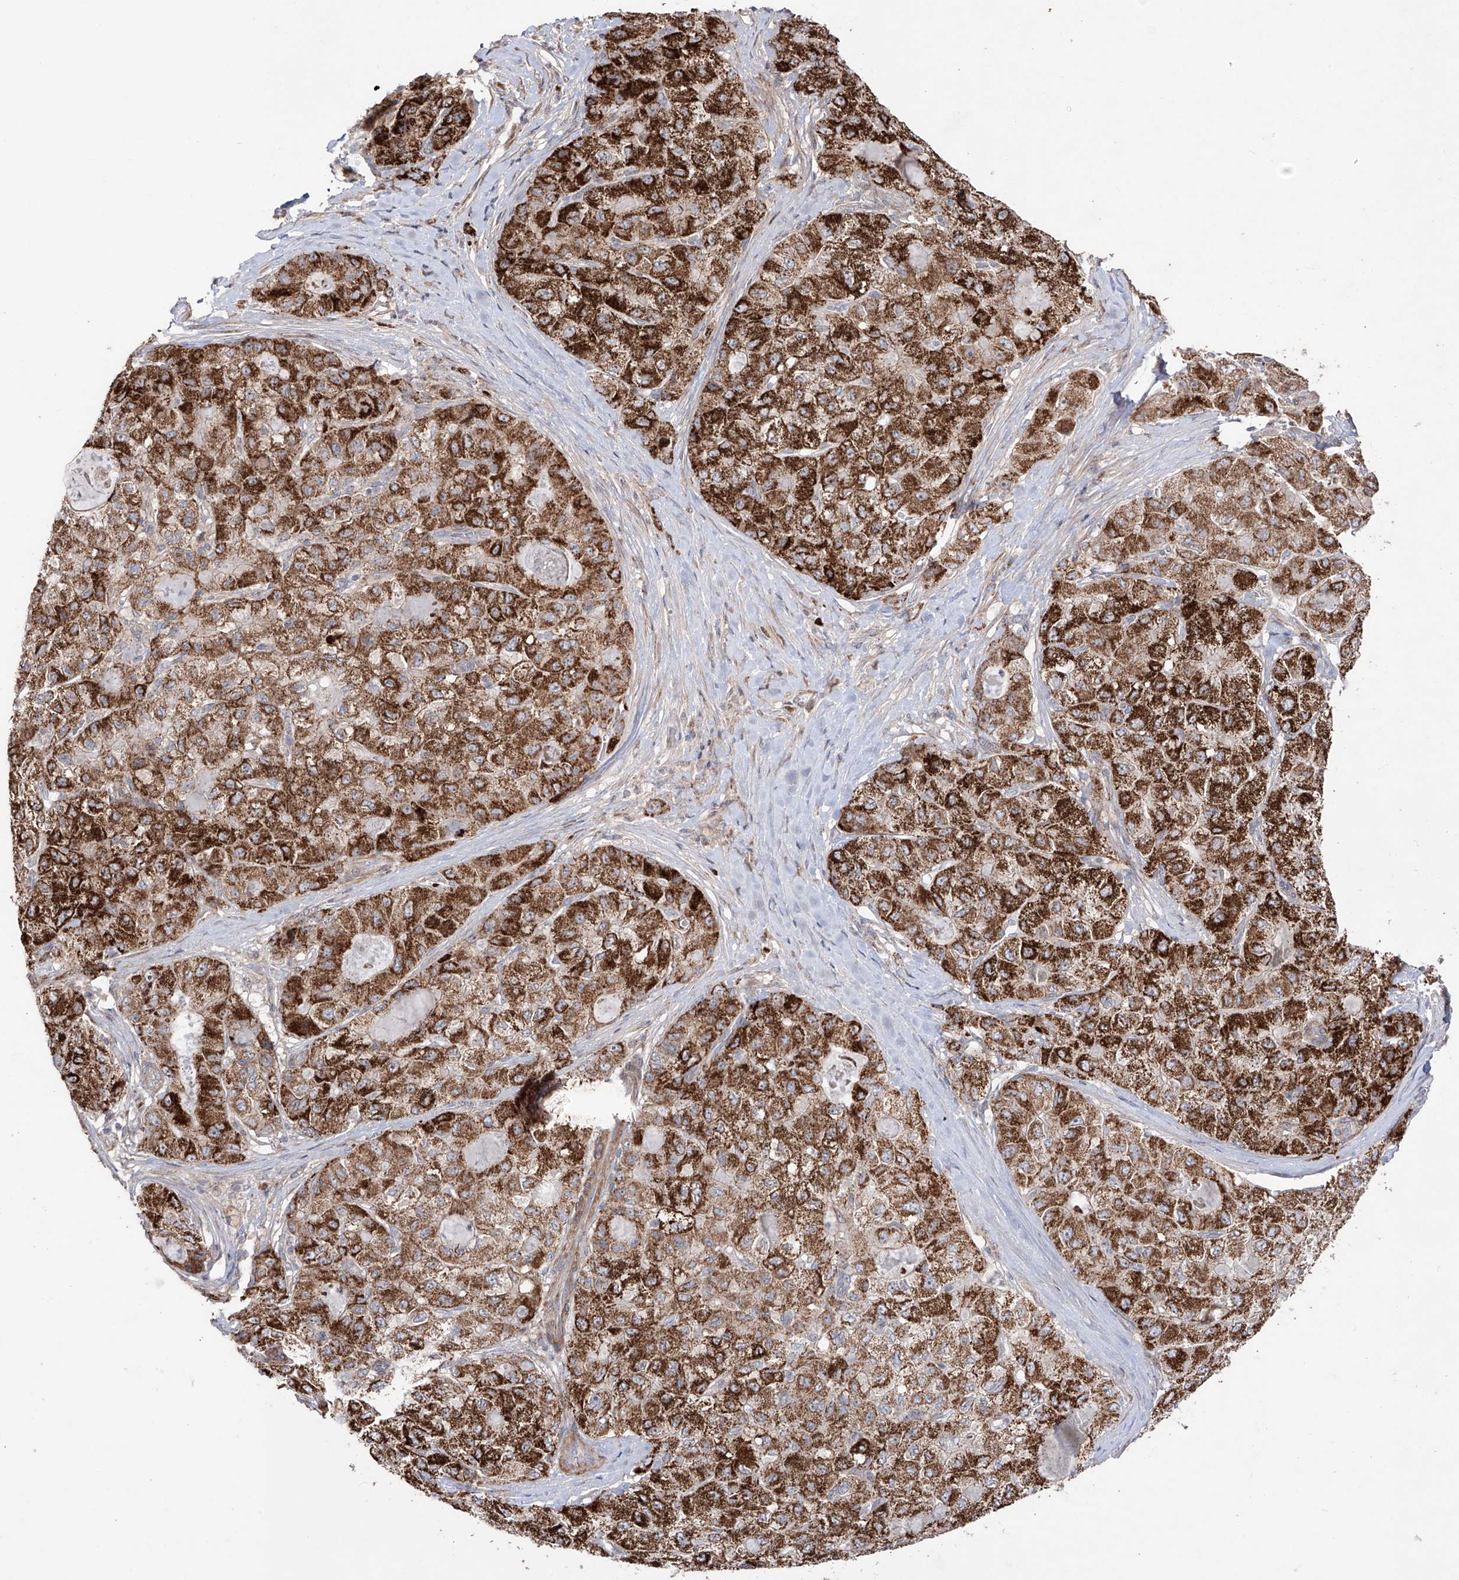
{"staining": {"intensity": "strong", "quantity": ">75%", "location": "cytoplasmic/membranous"}, "tissue": "liver cancer", "cell_type": "Tumor cells", "image_type": "cancer", "snomed": [{"axis": "morphology", "description": "Carcinoma, Hepatocellular, NOS"}, {"axis": "topography", "description": "Liver"}], "caption": "IHC histopathology image of neoplastic tissue: liver cancer (hepatocellular carcinoma) stained using immunohistochemistry (IHC) exhibits high levels of strong protein expression localized specifically in the cytoplasmic/membranous of tumor cells, appearing as a cytoplasmic/membranous brown color.", "gene": "YKT6", "patient": {"sex": "male", "age": 80}}